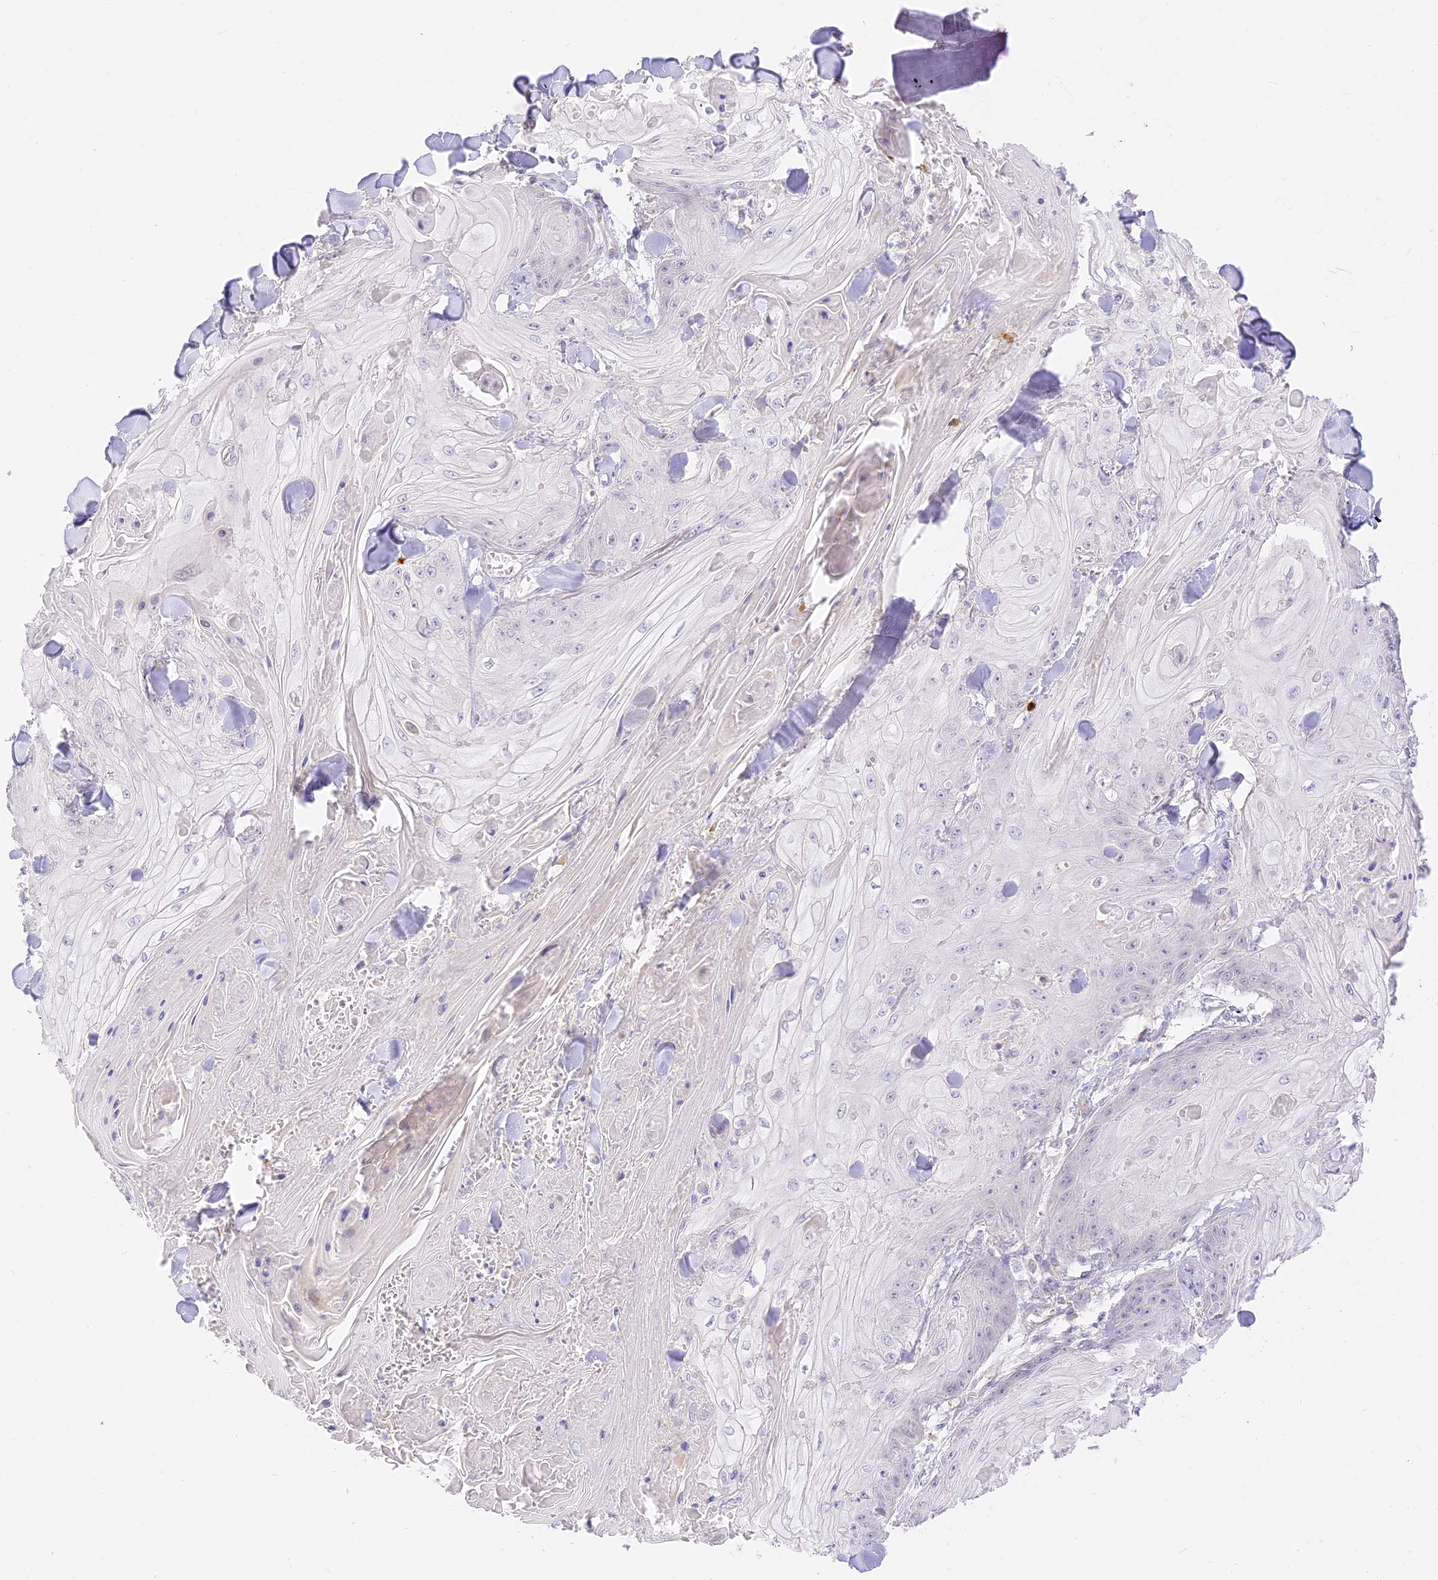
{"staining": {"intensity": "negative", "quantity": "none", "location": "none"}, "tissue": "skin cancer", "cell_type": "Tumor cells", "image_type": "cancer", "snomed": [{"axis": "morphology", "description": "Squamous cell carcinoma, NOS"}, {"axis": "topography", "description": "Skin"}], "caption": "This is an IHC image of skin squamous cell carcinoma. There is no staining in tumor cells.", "gene": "LRRC15", "patient": {"sex": "male", "age": 74}}